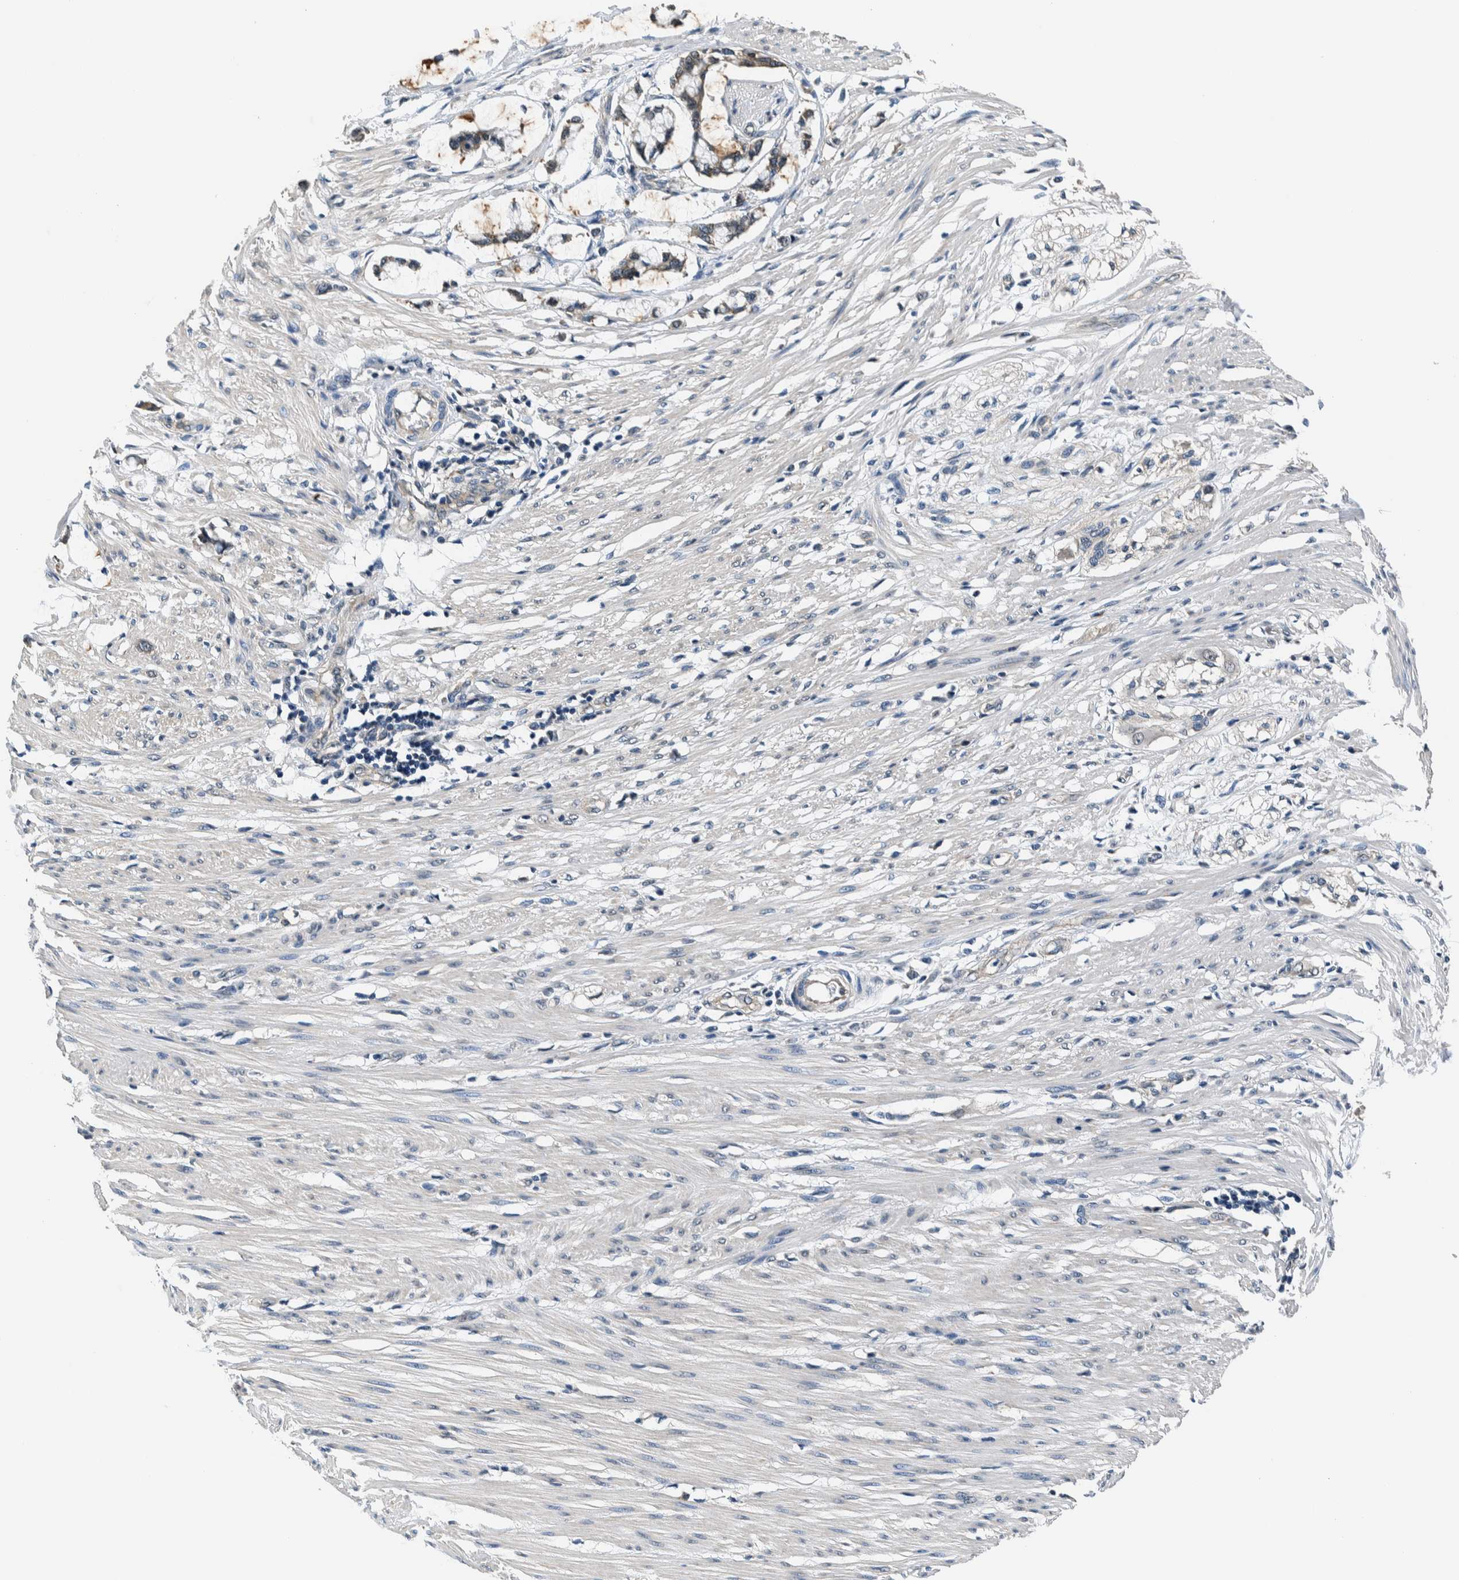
{"staining": {"intensity": "negative", "quantity": "none", "location": "none"}, "tissue": "smooth muscle", "cell_type": "Smooth muscle cells", "image_type": "normal", "snomed": [{"axis": "morphology", "description": "Normal tissue, NOS"}, {"axis": "morphology", "description": "Adenocarcinoma, NOS"}, {"axis": "topography", "description": "Smooth muscle"}, {"axis": "topography", "description": "Colon"}], "caption": "The photomicrograph shows no staining of smooth muscle cells in unremarkable smooth muscle.", "gene": "NIBAN2", "patient": {"sex": "male", "age": 14}}